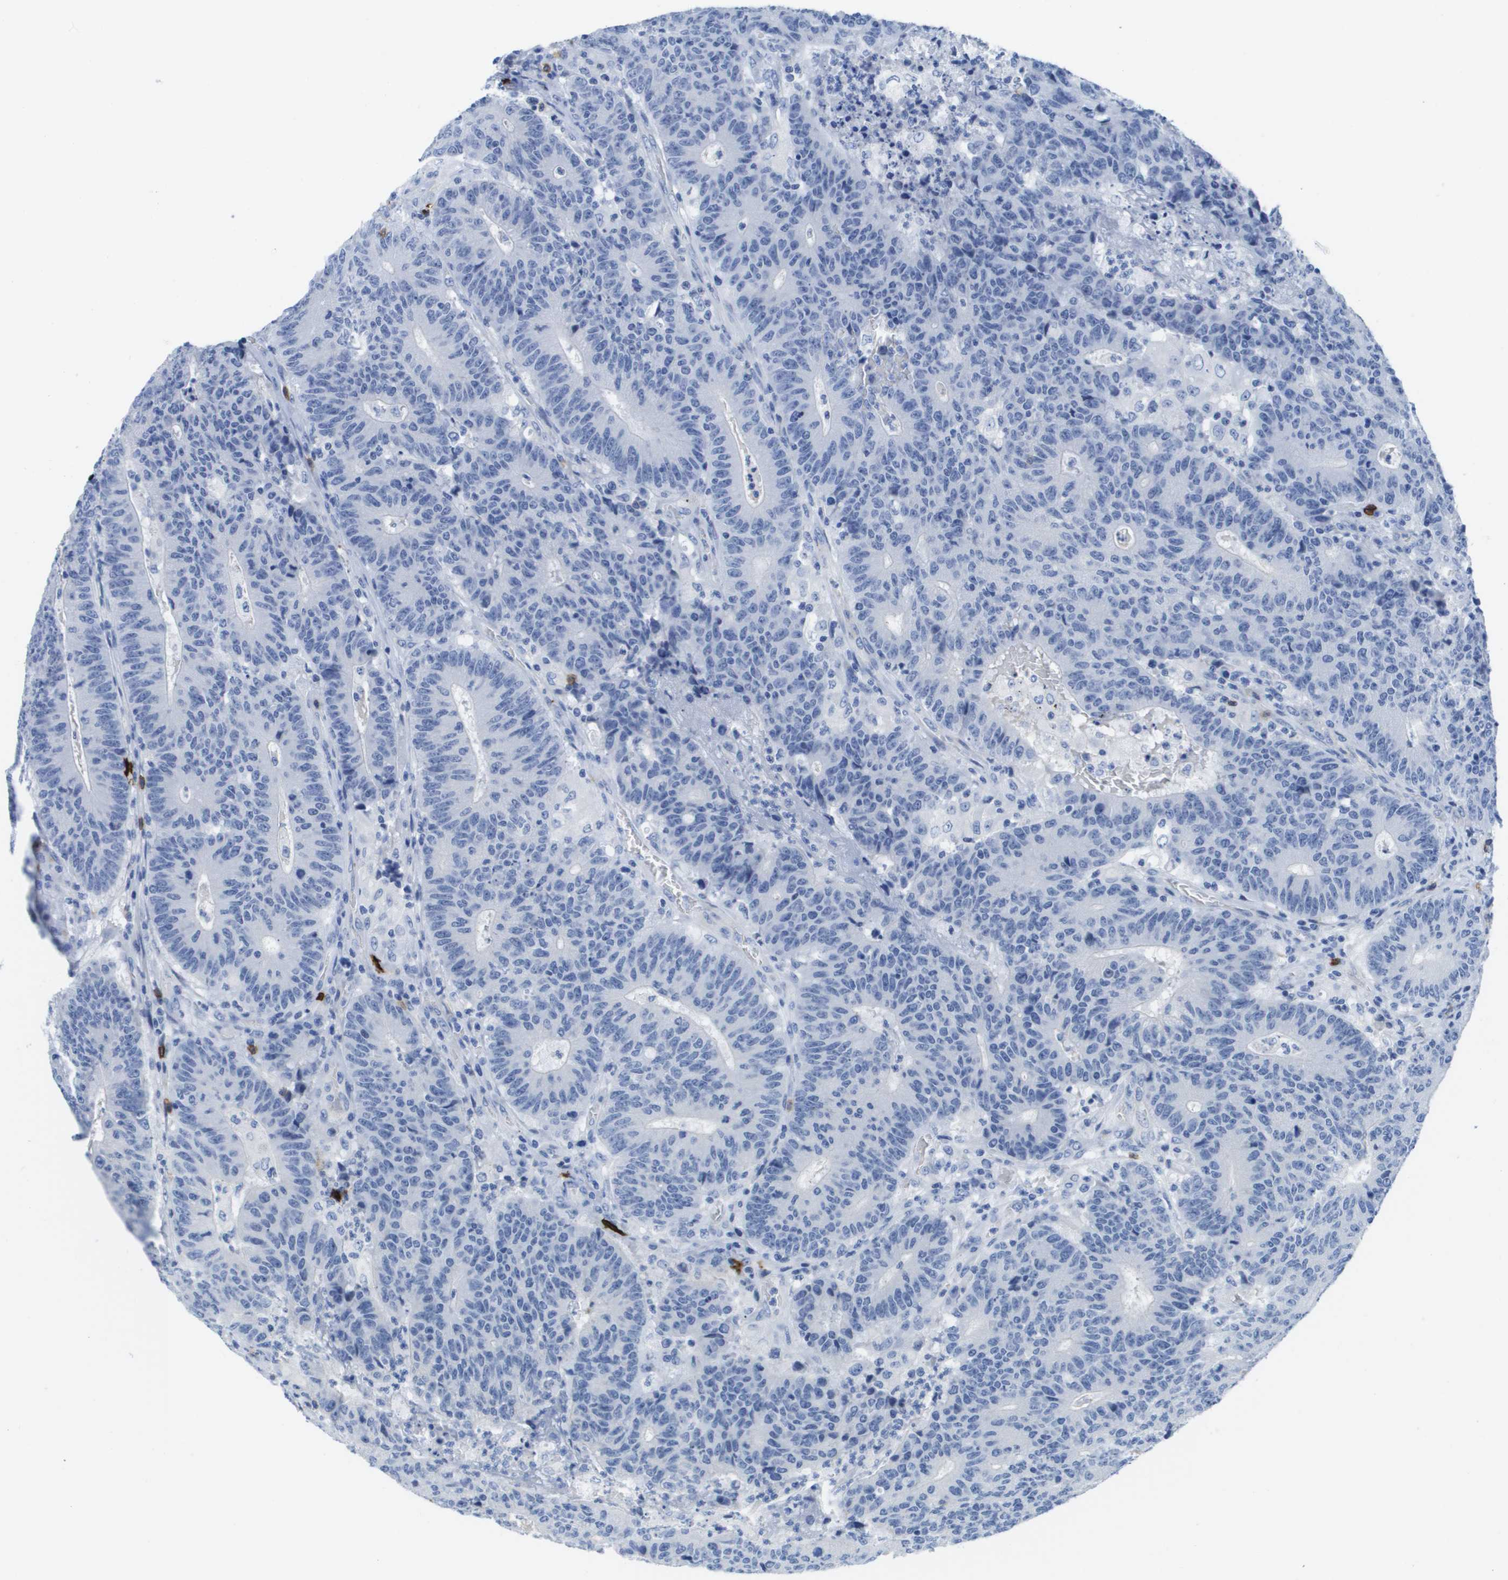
{"staining": {"intensity": "negative", "quantity": "none", "location": "none"}, "tissue": "colorectal cancer", "cell_type": "Tumor cells", "image_type": "cancer", "snomed": [{"axis": "morphology", "description": "Normal tissue, NOS"}, {"axis": "morphology", "description": "Adenocarcinoma, NOS"}, {"axis": "topography", "description": "Colon"}], "caption": "Tumor cells are negative for protein expression in human adenocarcinoma (colorectal).", "gene": "MS4A1", "patient": {"sex": "female", "age": 75}}